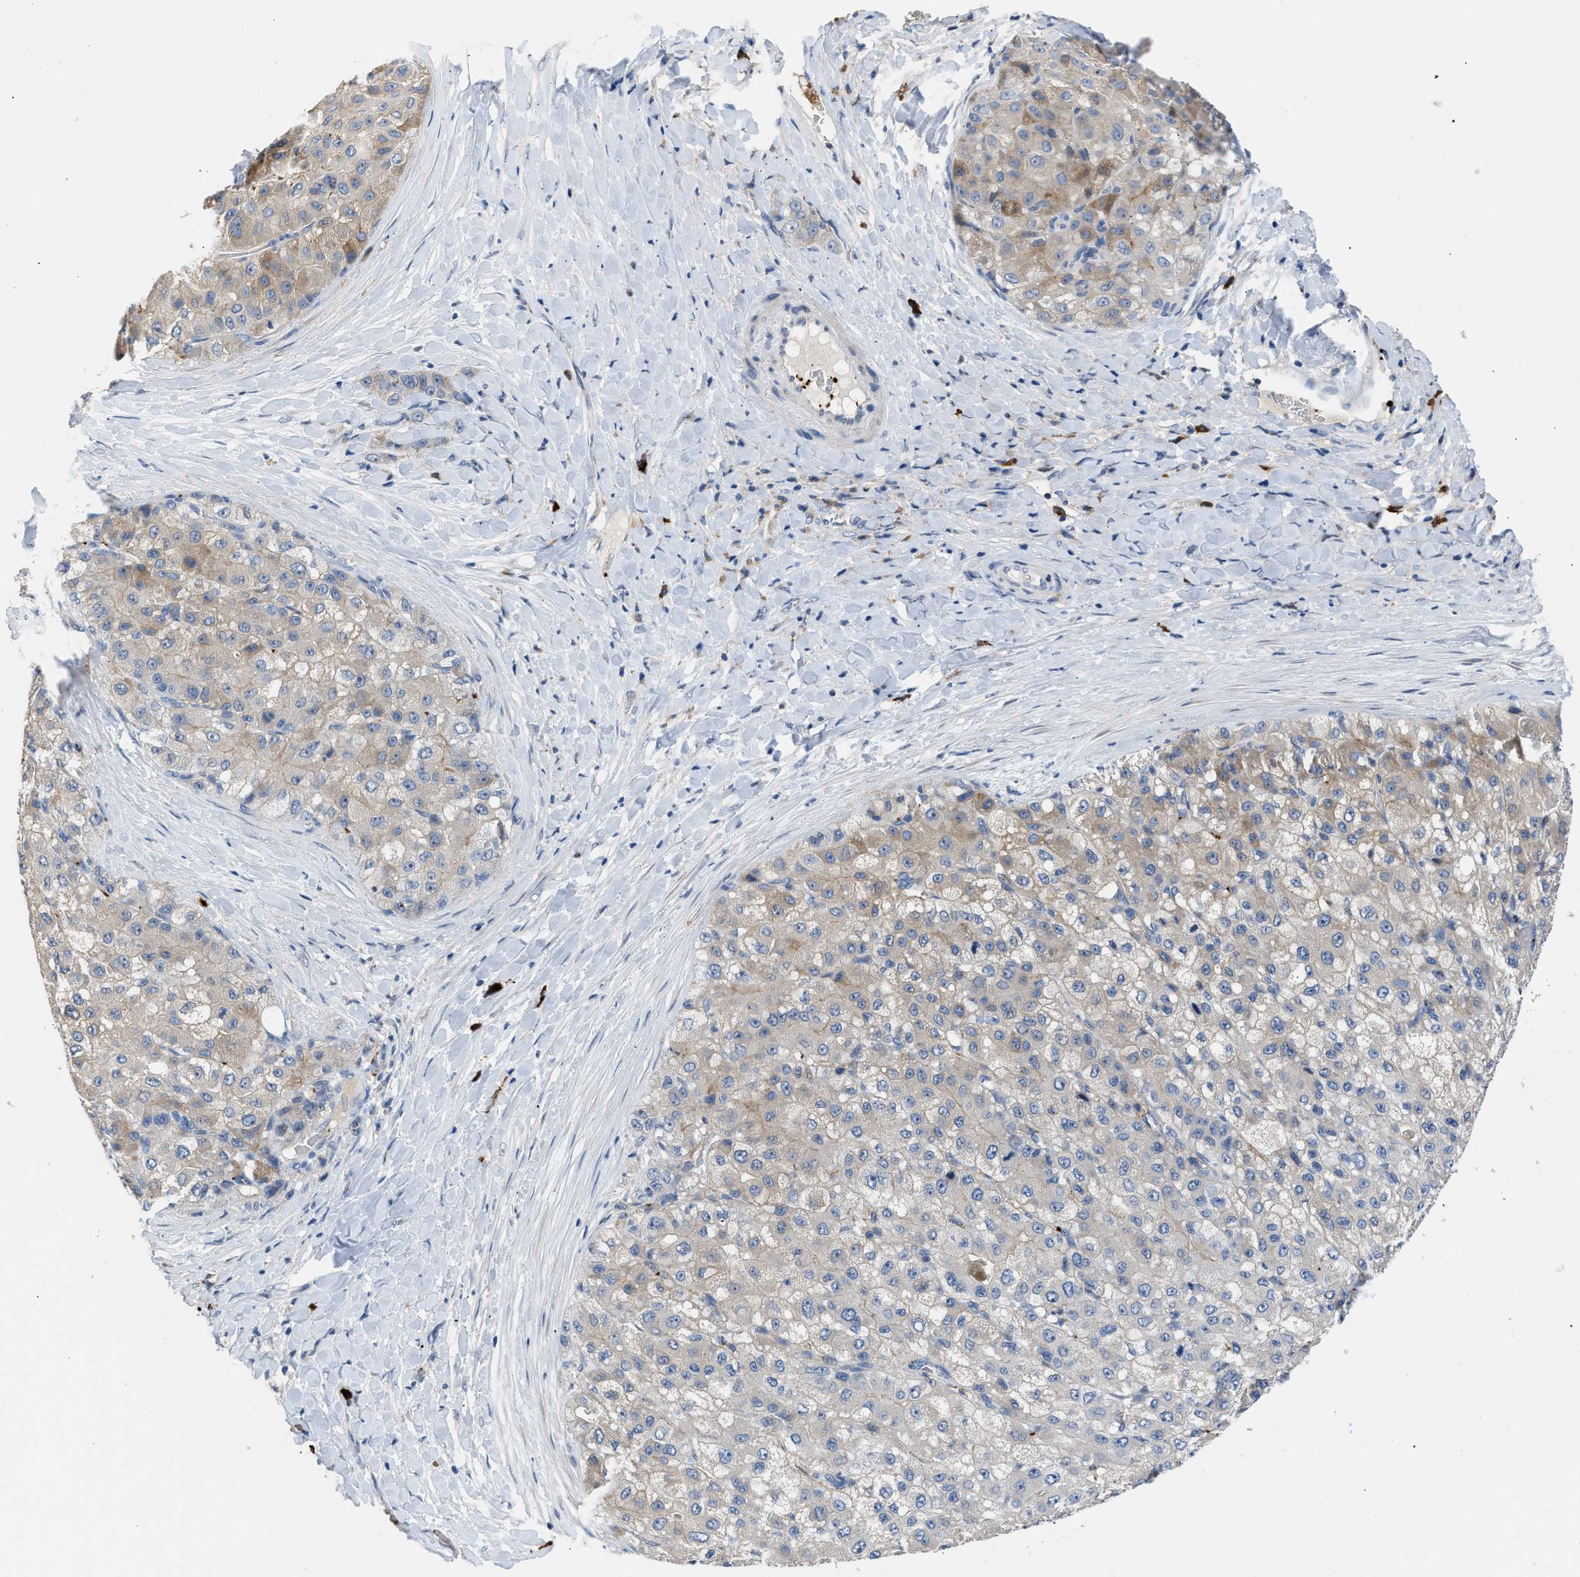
{"staining": {"intensity": "weak", "quantity": ">75%", "location": "cytoplasmic/membranous"}, "tissue": "liver cancer", "cell_type": "Tumor cells", "image_type": "cancer", "snomed": [{"axis": "morphology", "description": "Carcinoma, Hepatocellular, NOS"}, {"axis": "topography", "description": "Liver"}], "caption": "Approximately >75% of tumor cells in human hepatocellular carcinoma (liver) reveal weak cytoplasmic/membranous protein staining as visualized by brown immunohistochemical staining.", "gene": "FGF18", "patient": {"sex": "male", "age": 80}}